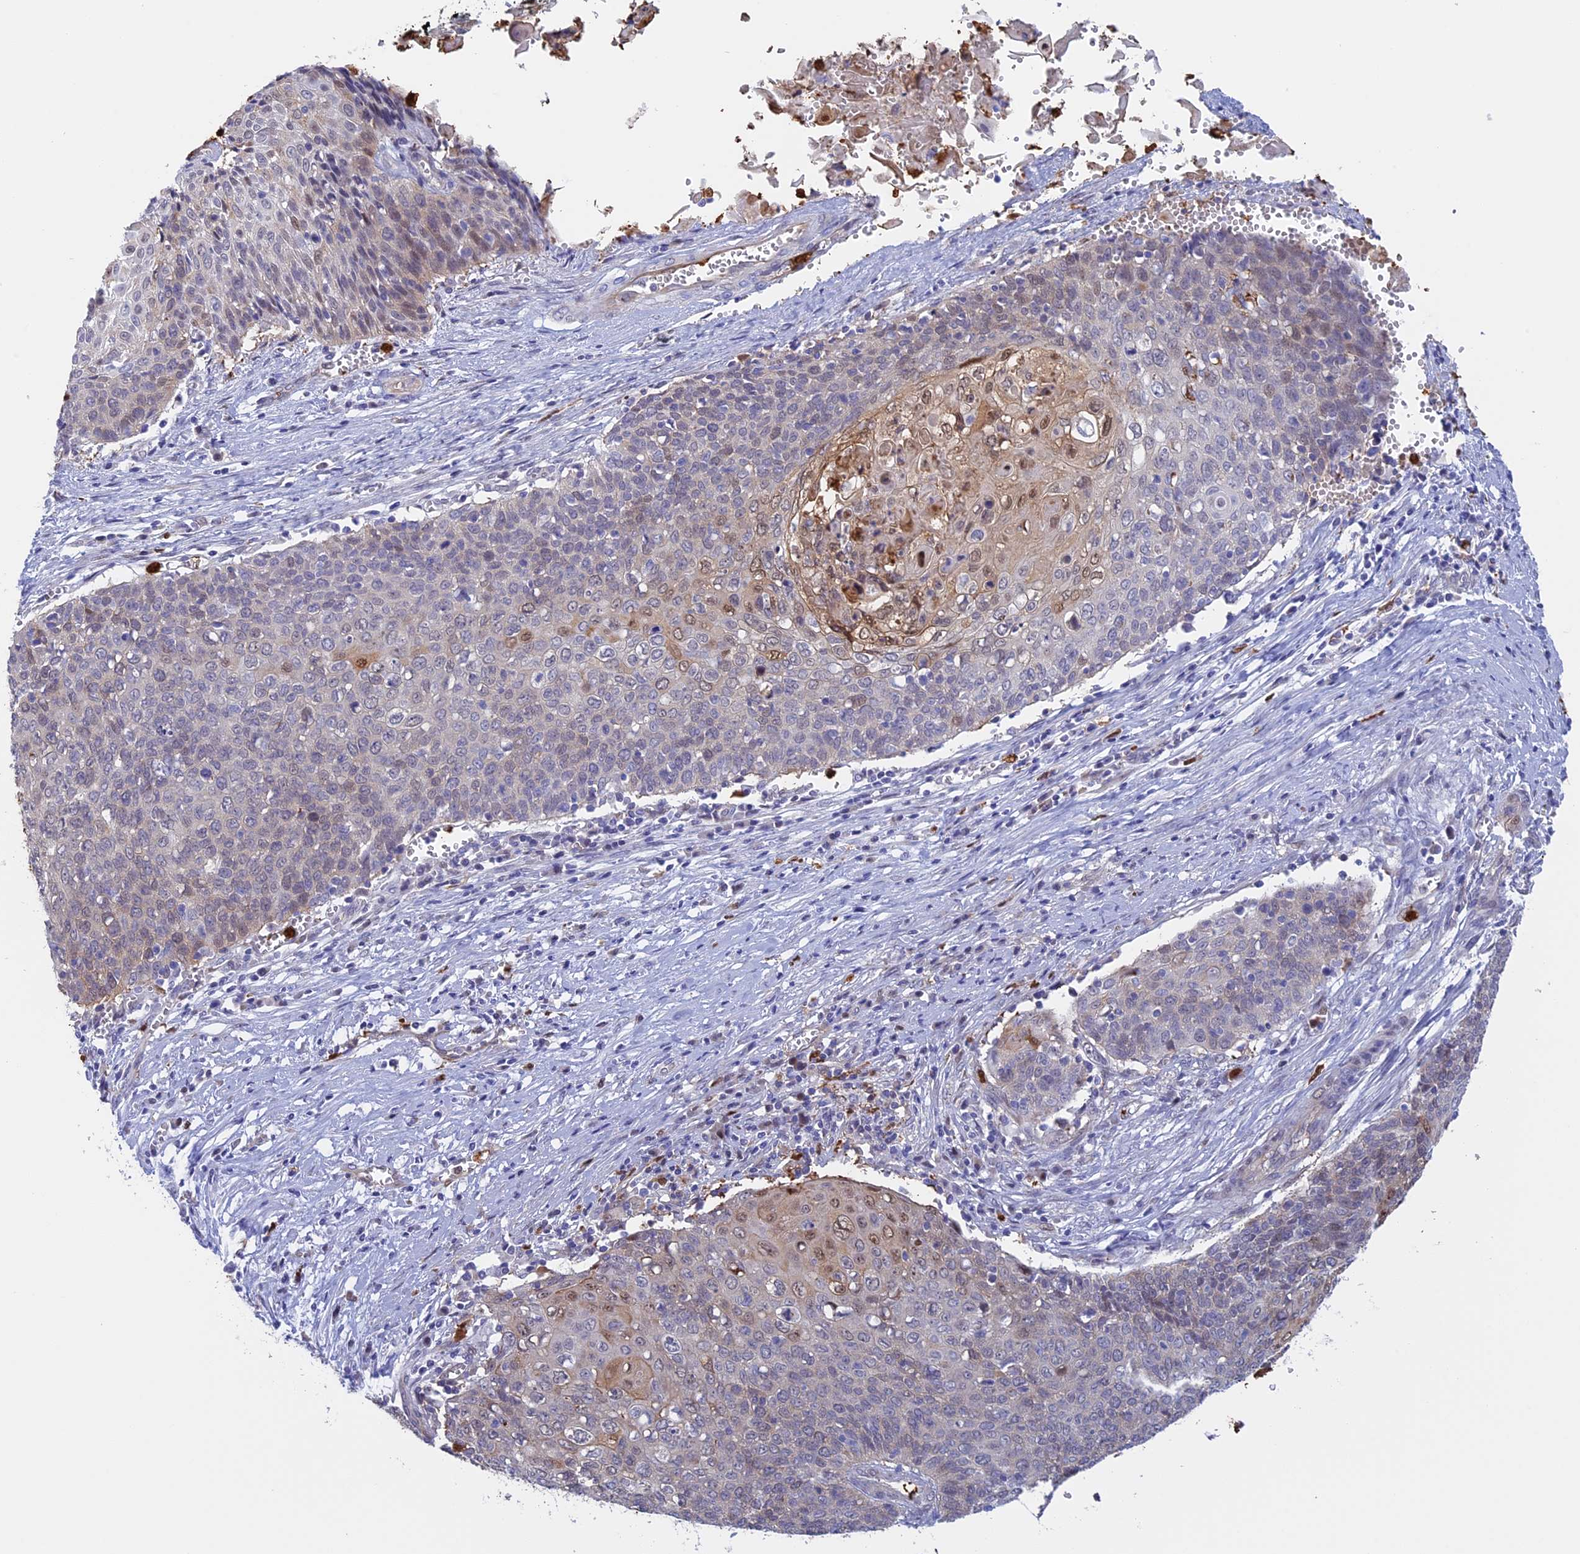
{"staining": {"intensity": "weak", "quantity": "<25%", "location": "nuclear"}, "tissue": "cervical cancer", "cell_type": "Tumor cells", "image_type": "cancer", "snomed": [{"axis": "morphology", "description": "Squamous cell carcinoma, NOS"}, {"axis": "topography", "description": "Cervix"}], "caption": "Cervical cancer was stained to show a protein in brown. There is no significant expression in tumor cells.", "gene": "SLC26A1", "patient": {"sex": "female", "age": 39}}